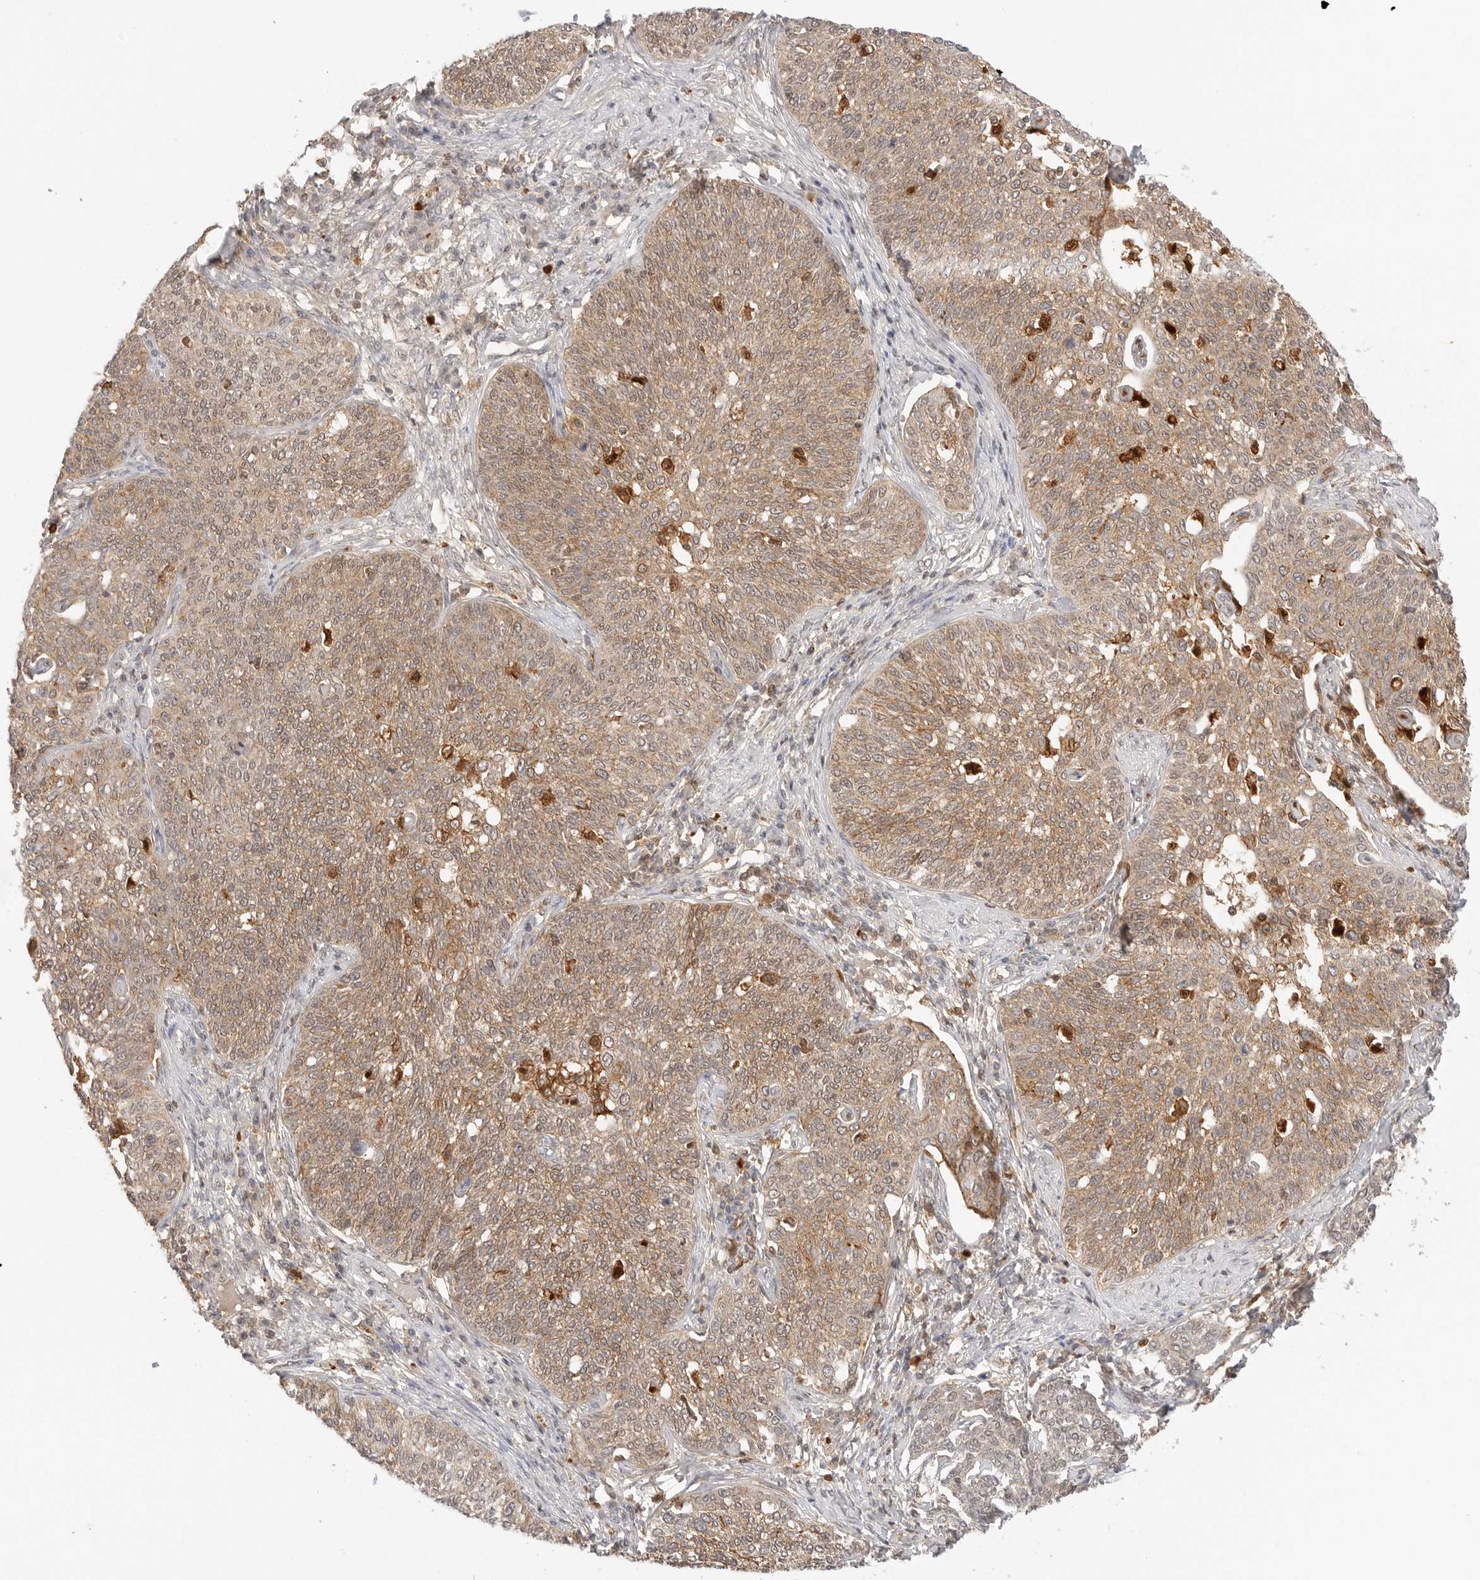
{"staining": {"intensity": "moderate", "quantity": ">75%", "location": "cytoplasmic/membranous"}, "tissue": "cervical cancer", "cell_type": "Tumor cells", "image_type": "cancer", "snomed": [{"axis": "morphology", "description": "Squamous cell carcinoma, NOS"}, {"axis": "topography", "description": "Cervix"}], "caption": "High-magnification brightfield microscopy of cervical cancer (squamous cell carcinoma) stained with DAB (brown) and counterstained with hematoxylin (blue). tumor cells exhibit moderate cytoplasmic/membranous positivity is present in about>75% of cells.", "gene": "EPHA1", "patient": {"sex": "female", "age": 34}}